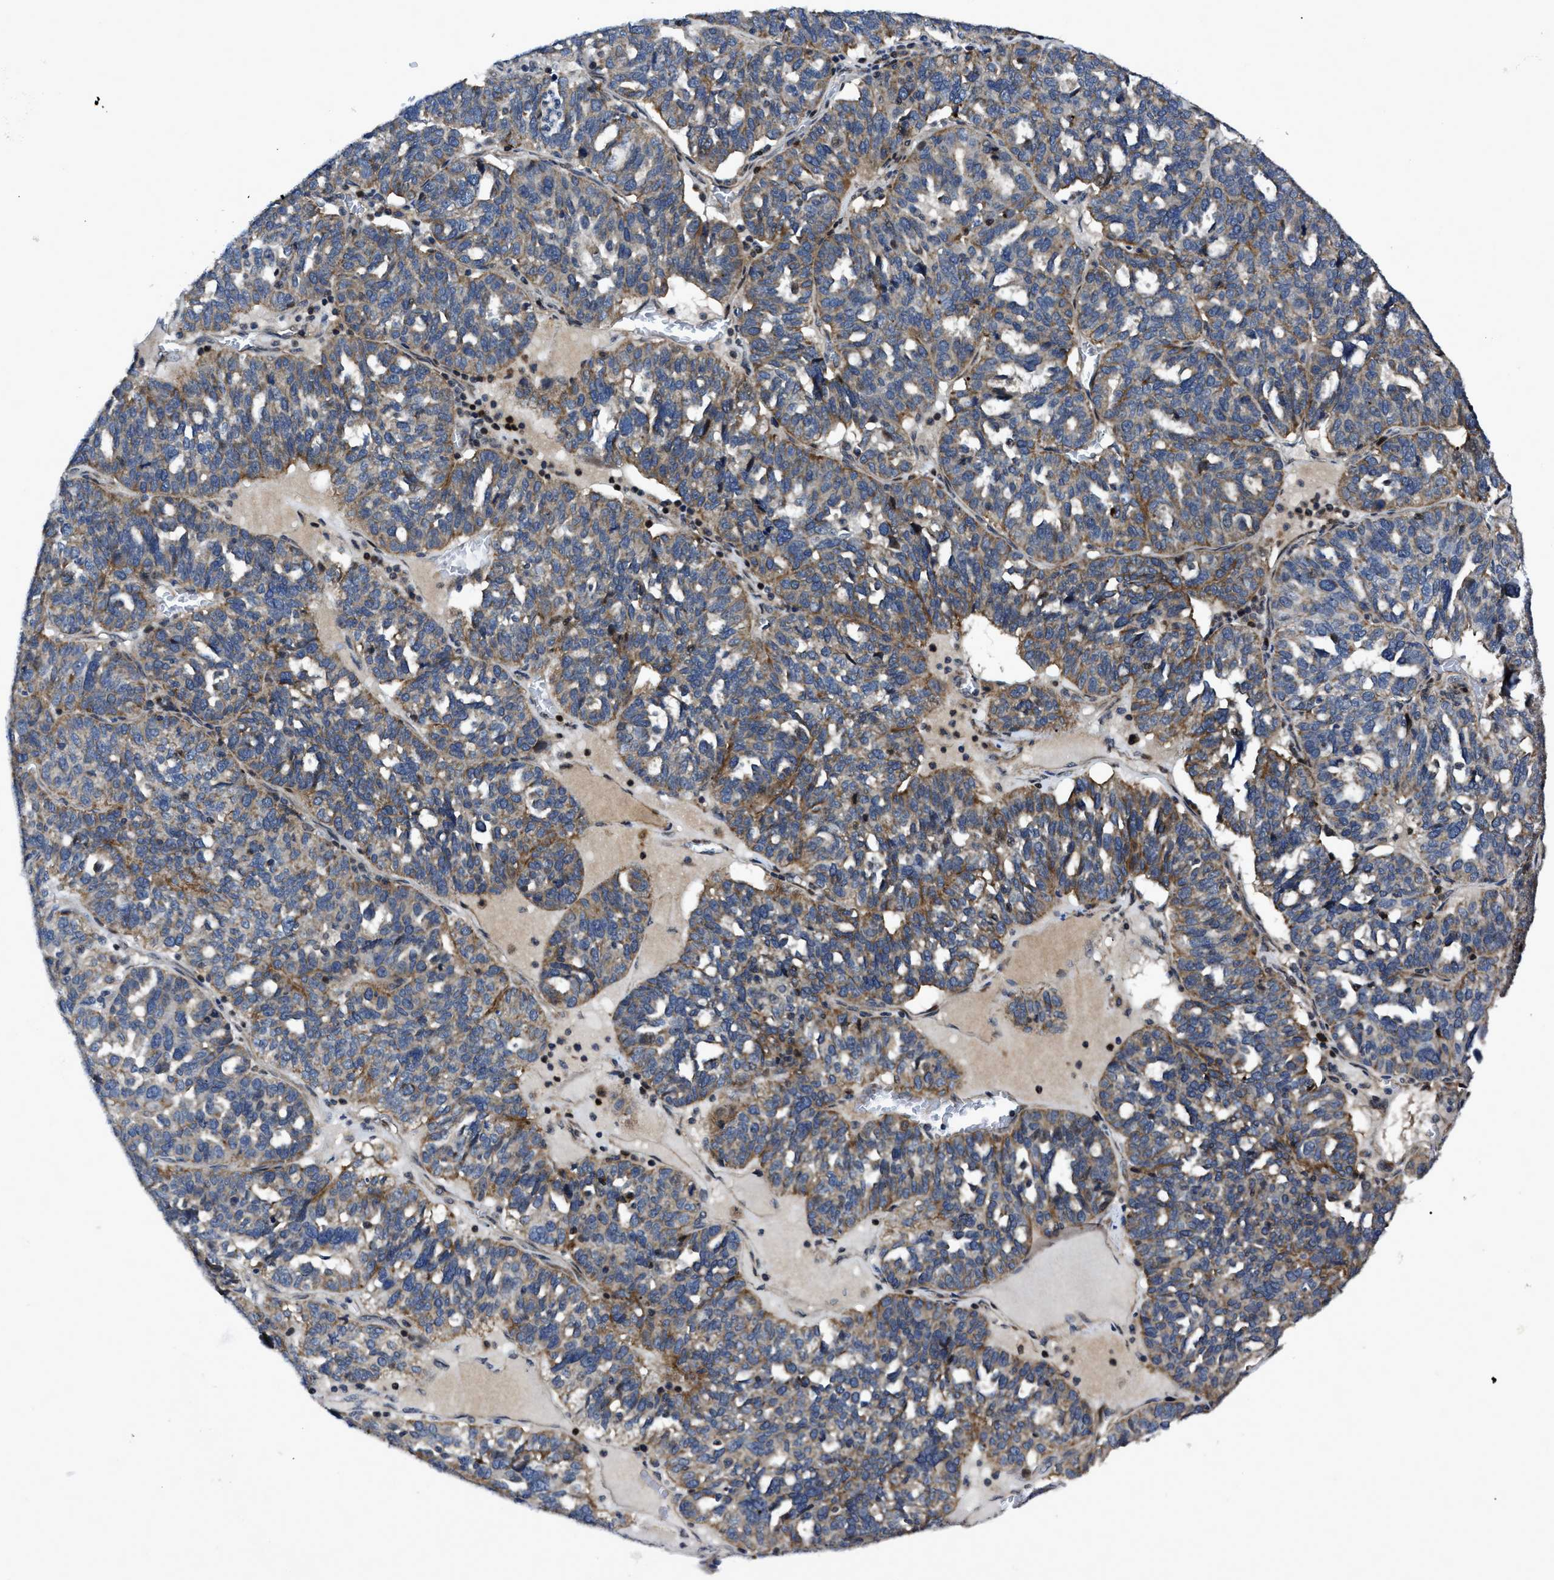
{"staining": {"intensity": "moderate", "quantity": ">75%", "location": "cytoplasmic/membranous"}, "tissue": "ovarian cancer", "cell_type": "Tumor cells", "image_type": "cancer", "snomed": [{"axis": "morphology", "description": "Cystadenocarcinoma, serous, NOS"}, {"axis": "topography", "description": "Ovary"}], "caption": "Ovarian serous cystadenocarcinoma tissue exhibits moderate cytoplasmic/membranous staining in approximately >75% of tumor cells", "gene": "PPWD1", "patient": {"sex": "female", "age": 59}}